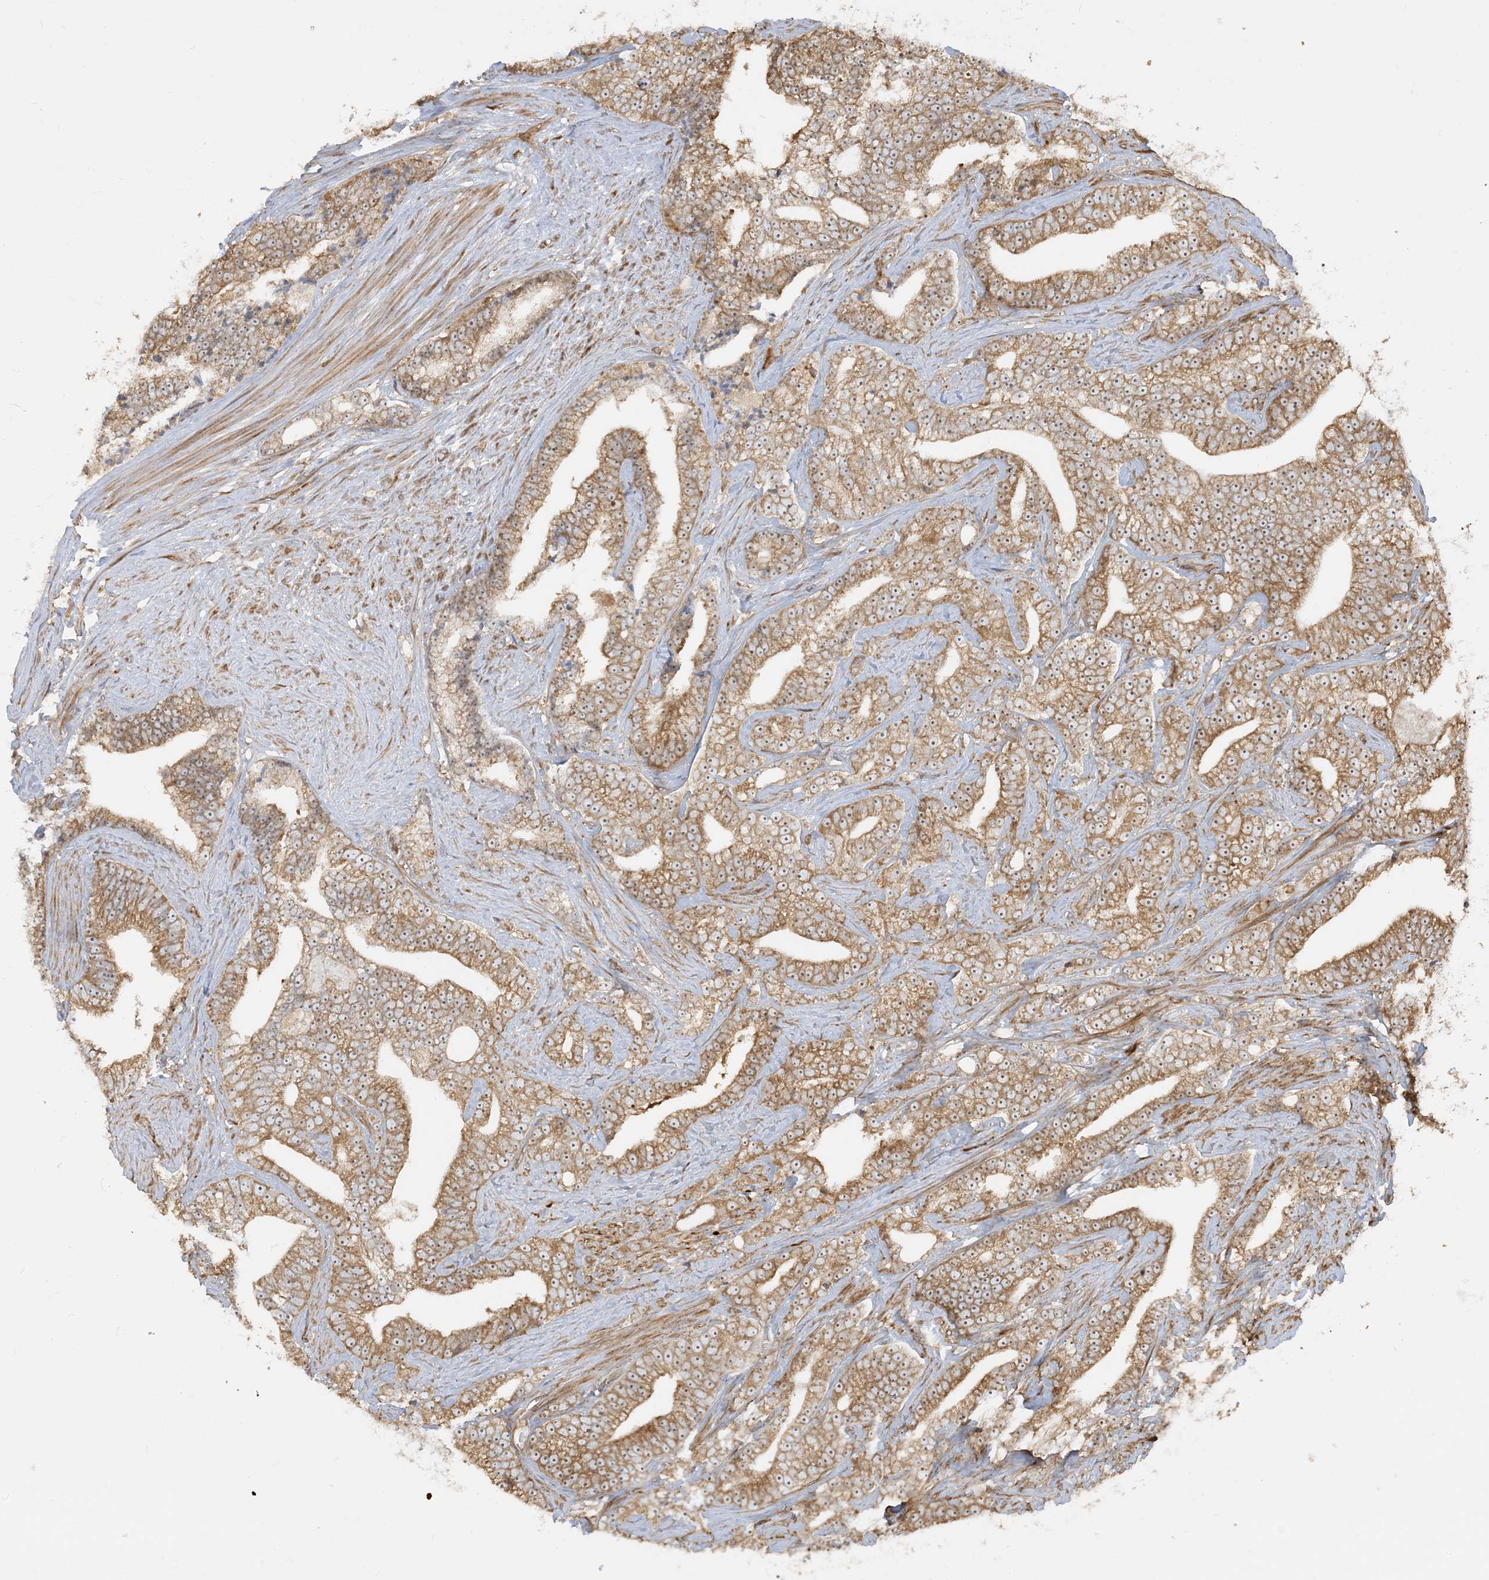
{"staining": {"intensity": "moderate", "quantity": ">75%", "location": "cytoplasmic/membranous,nuclear"}, "tissue": "prostate cancer", "cell_type": "Tumor cells", "image_type": "cancer", "snomed": [{"axis": "morphology", "description": "Adenocarcinoma, High grade"}, {"axis": "topography", "description": "Prostate and seminal vesicle, NOS"}], "caption": "The immunohistochemical stain labels moderate cytoplasmic/membranous and nuclear expression in tumor cells of prostate cancer (adenocarcinoma (high-grade)) tissue.", "gene": "SRP72", "patient": {"sex": "male", "age": 67}}